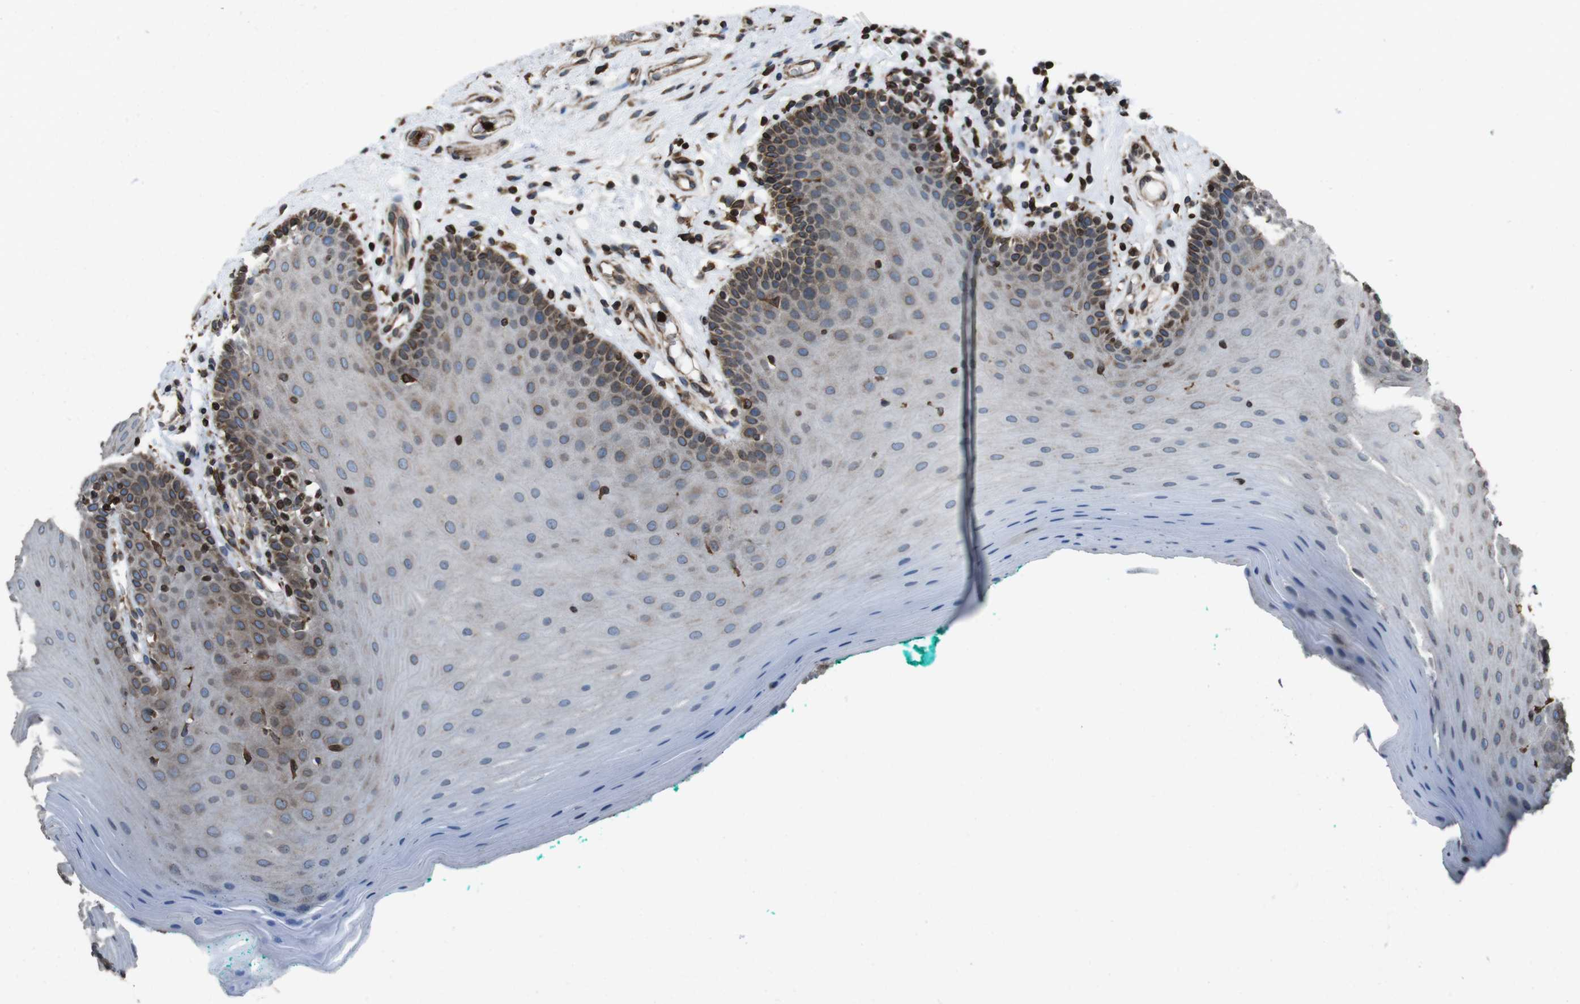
{"staining": {"intensity": "moderate", "quantity": "25%-75%", "location": "cytoplasmic/membranous,nuclear"}, "tissue": "oral mucosa", "cell_type": "Squamous epithelial cells", "image_type": "normal", "snomed": [{"axis": "morphology", "description": "Normal tissue, NOS"}, {"axis": "topography", "description": "Skeletal muscle"}, {"axis": "topography", "description": "Oral tissue"}], "caption": "Brown immunohistochemical staining in normal human oral mucosa shows moderate cytoplasmic/membranous,nuclear staining in approximately 25%-75% of squamous epithelial cells. The staining was performed using DAB (3,3'-diaminobenzidine) to visualize the protein expression in brown, while the nuclei were stained in blue with hematoxylin (Magnification: 20x).", "gene": "APMAP", "patient": {"sex": "male", "age": 58}}